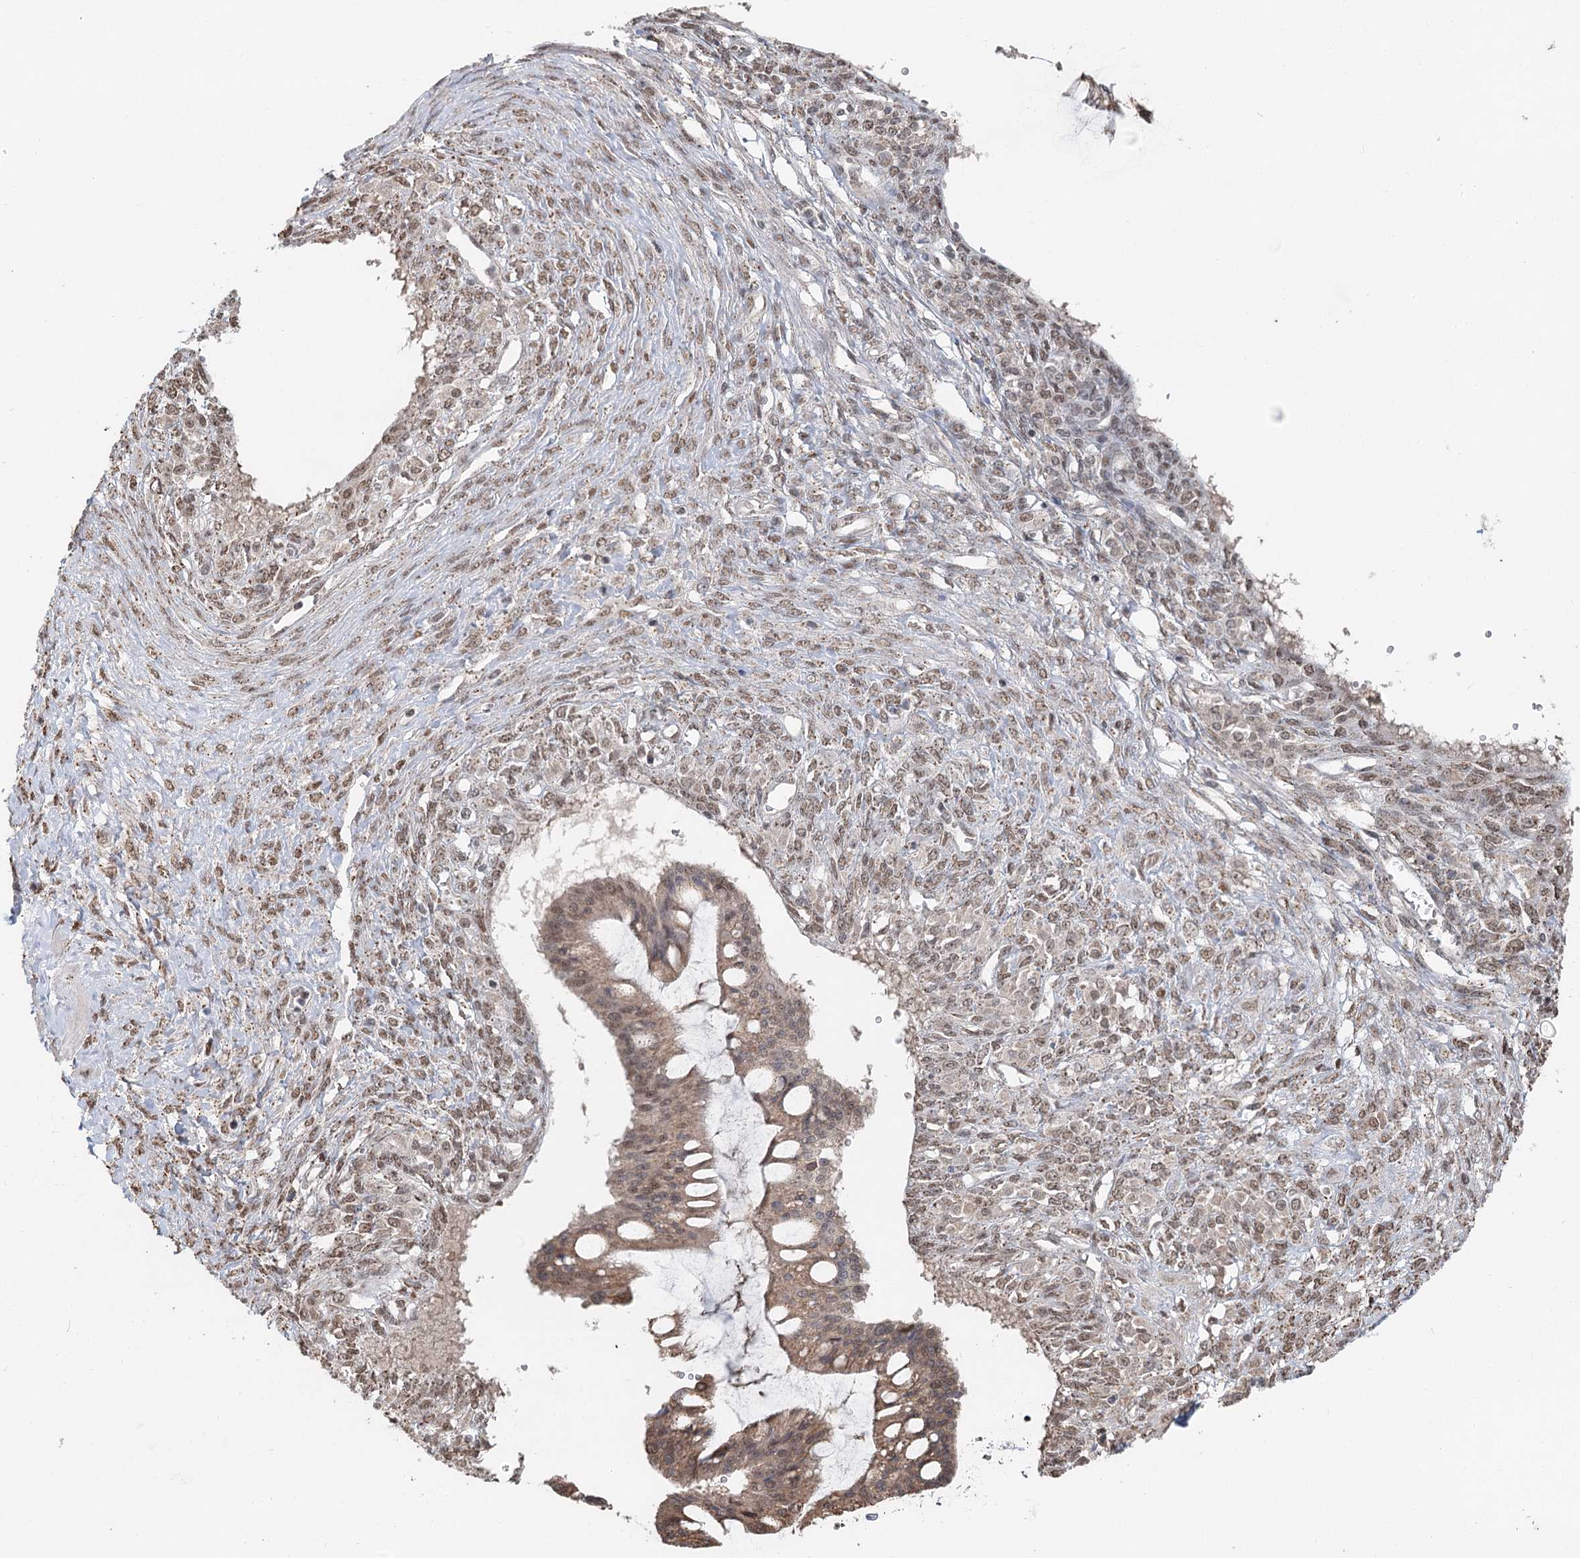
{"staining": {"intensity": "moderate", "quantity": ">75%", "location": "nuclear"}, "tissue": "ovarian cancer", "cell_type": "Tumor cells", "image_type": "cancer", "snomed": [{"axis": "morphology", "description": "Cystadenocarcinoma, mucinous, NOS"}, {"axis": "topography", "description": "Ovary"}], "caption": "Immunohistochemical staining of human ovarian cancer displays medium levels of moderate nuclear protein expression in approximately >75% of tumor cells.", "gene": "GPALPP1", "patient": {"sex": "female", "age": 73}}